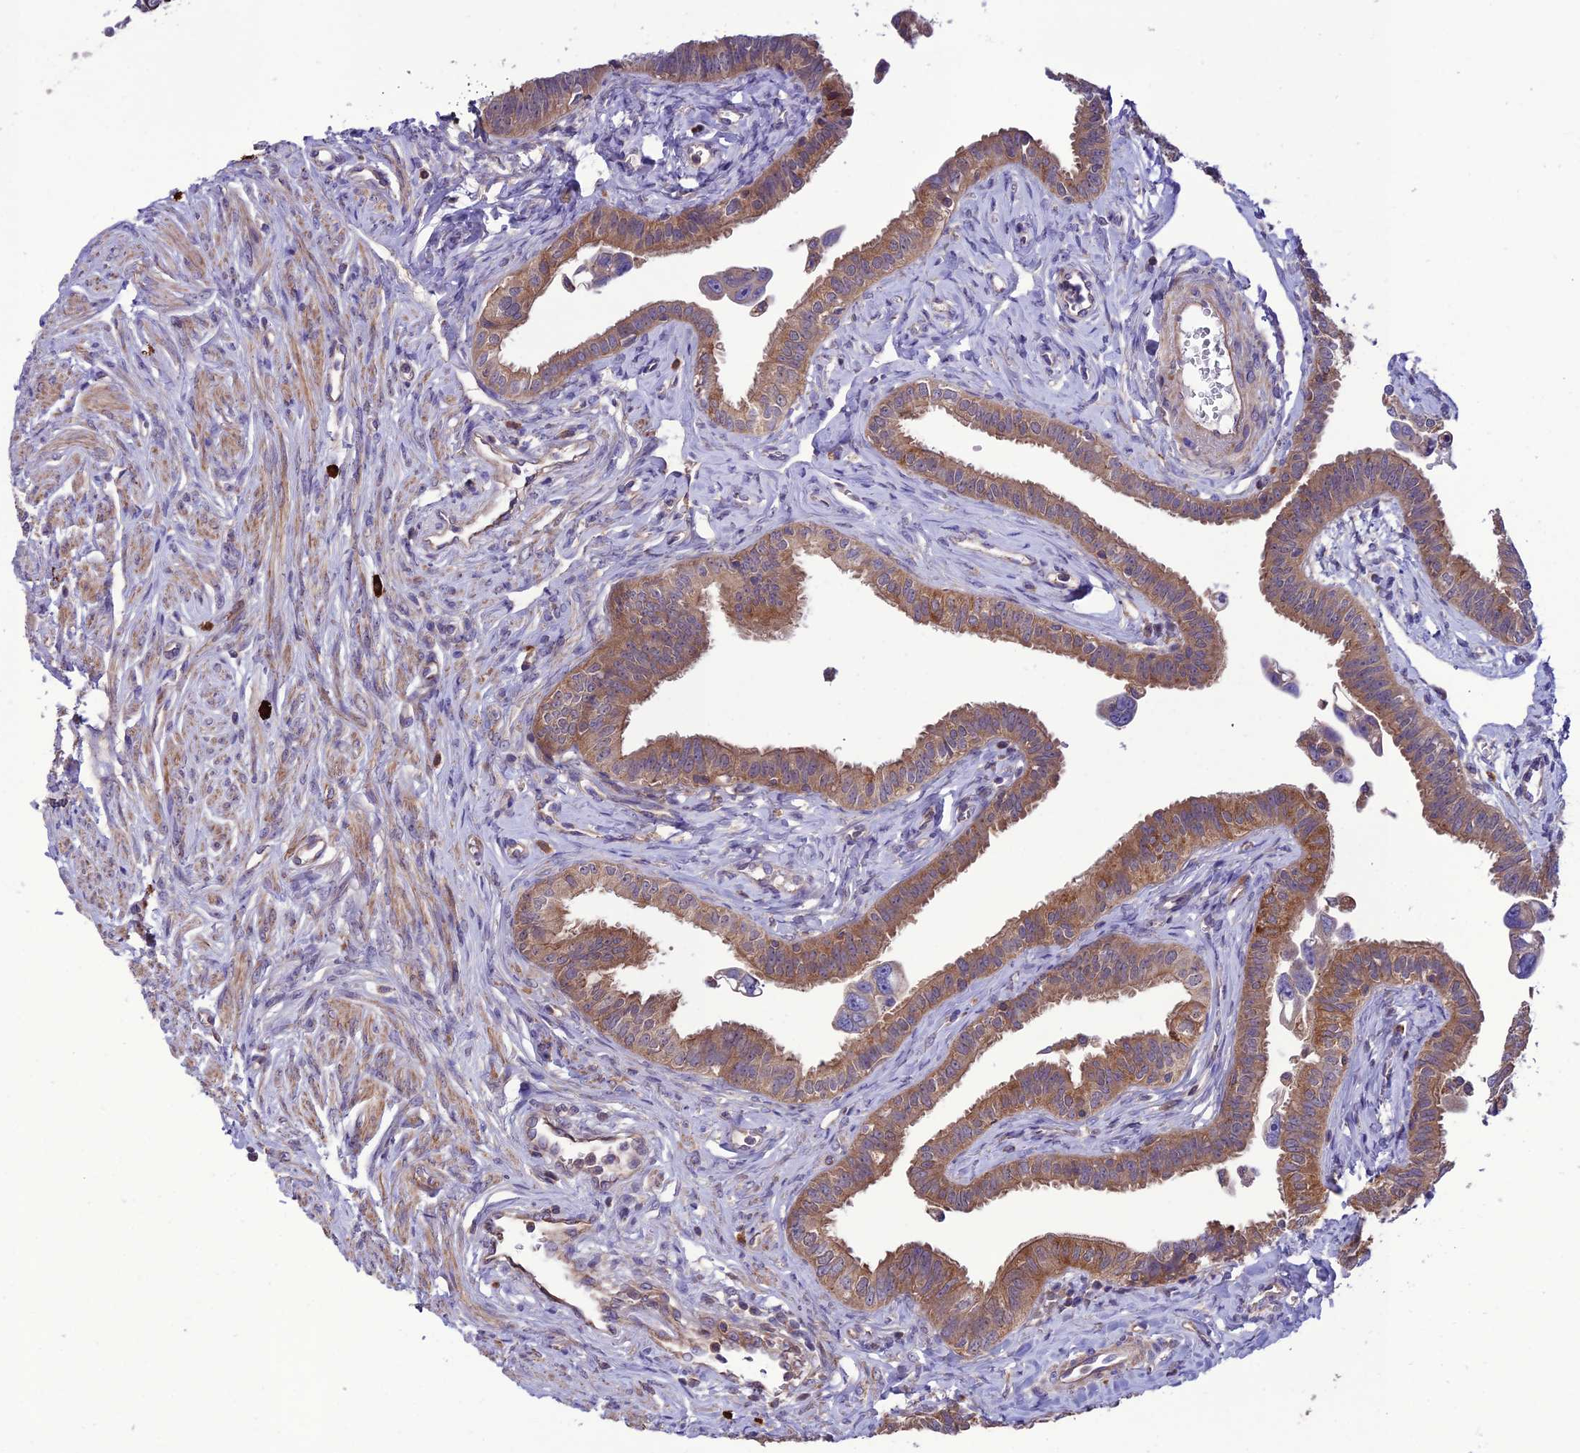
{"staining": {"intensity": "moderate", "quantity": ">75%", "location": "cytoplasmic/membranous"}, "tissue": "fallopian tube", "cell_type": "Glandular cells", "image_type": "normal", "snomed": [{"axis": "morphology", "description": "Normal tissue, NOS"}, {"axis": "morphology", "description": "Carcinoma, NOS"}, {"axis": "topography", "description": "Fallopian tube"}, {"axis": "topography", "description": "Ovary"}], "caption": "Fallopian tube stained with DAB (3,3'-diaminobenzidine) IHC displays medium levels of moderate cytoplasmic/membranous expression in about >75% of glandular cells.", "gene": "PPIL3", "patient": {"sex": "female", "age": 59}}